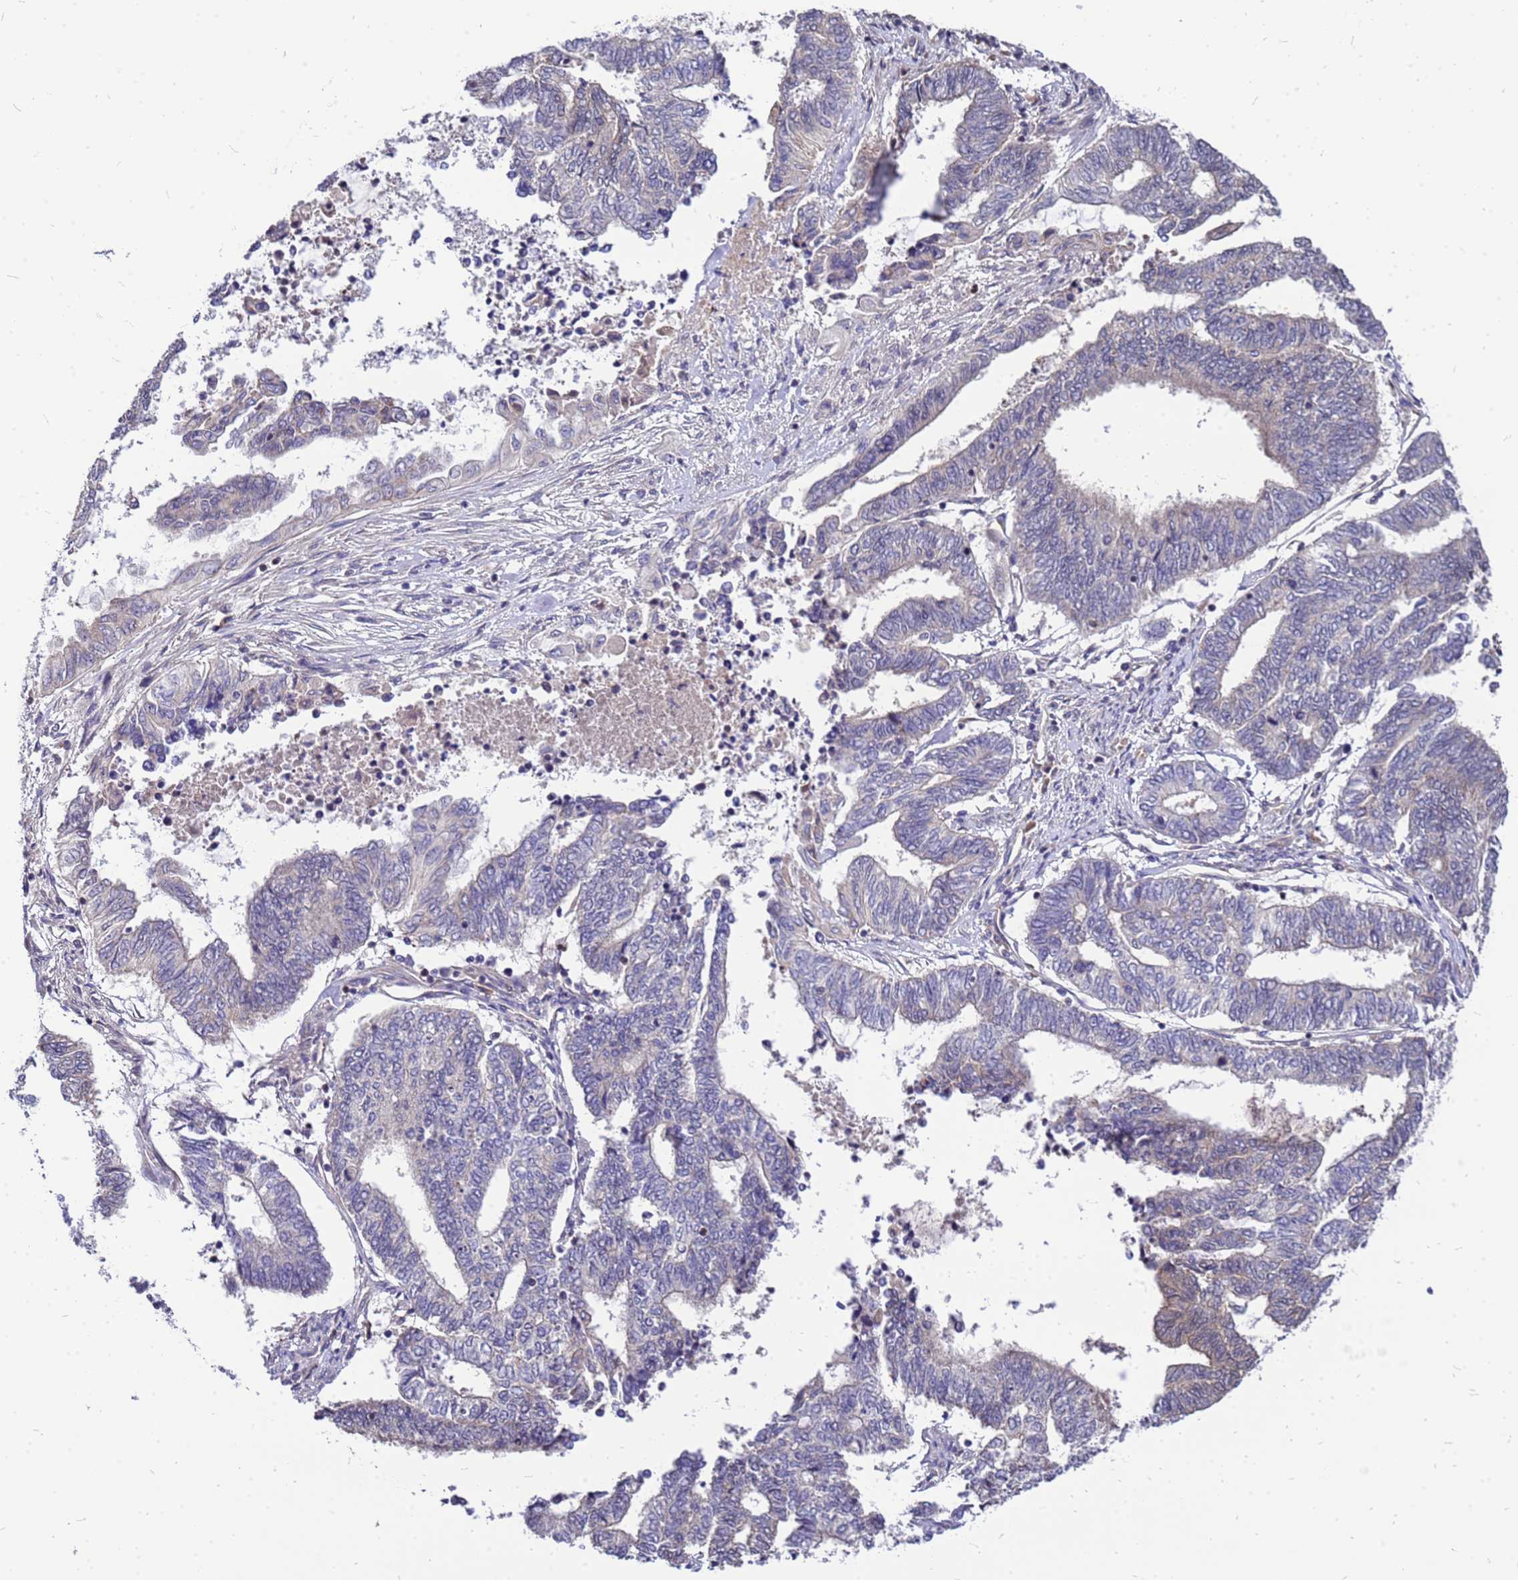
{"staining": {"intensity": "negative", "quantity": "none", "location": "none"}, "tissue": "endometrial cancer", "cell_type": "Tumor cells", "image_type": "cancer", "snomed": [{"axis": "morphology", "description": "Adenocarcinoma, NOS"}, {"axis": "topography", "description": "Uterus"}, {"axis": "topography", "description": "Endometrium"}], "caption": "DAB (3,3'-diaminobenzidine) immunohistochemical staining of endometrial adenocarcinoma shows no significant expression in tumor cells.", "gene": "CMC4", "patient": {"sex": "female", "age": 70}}